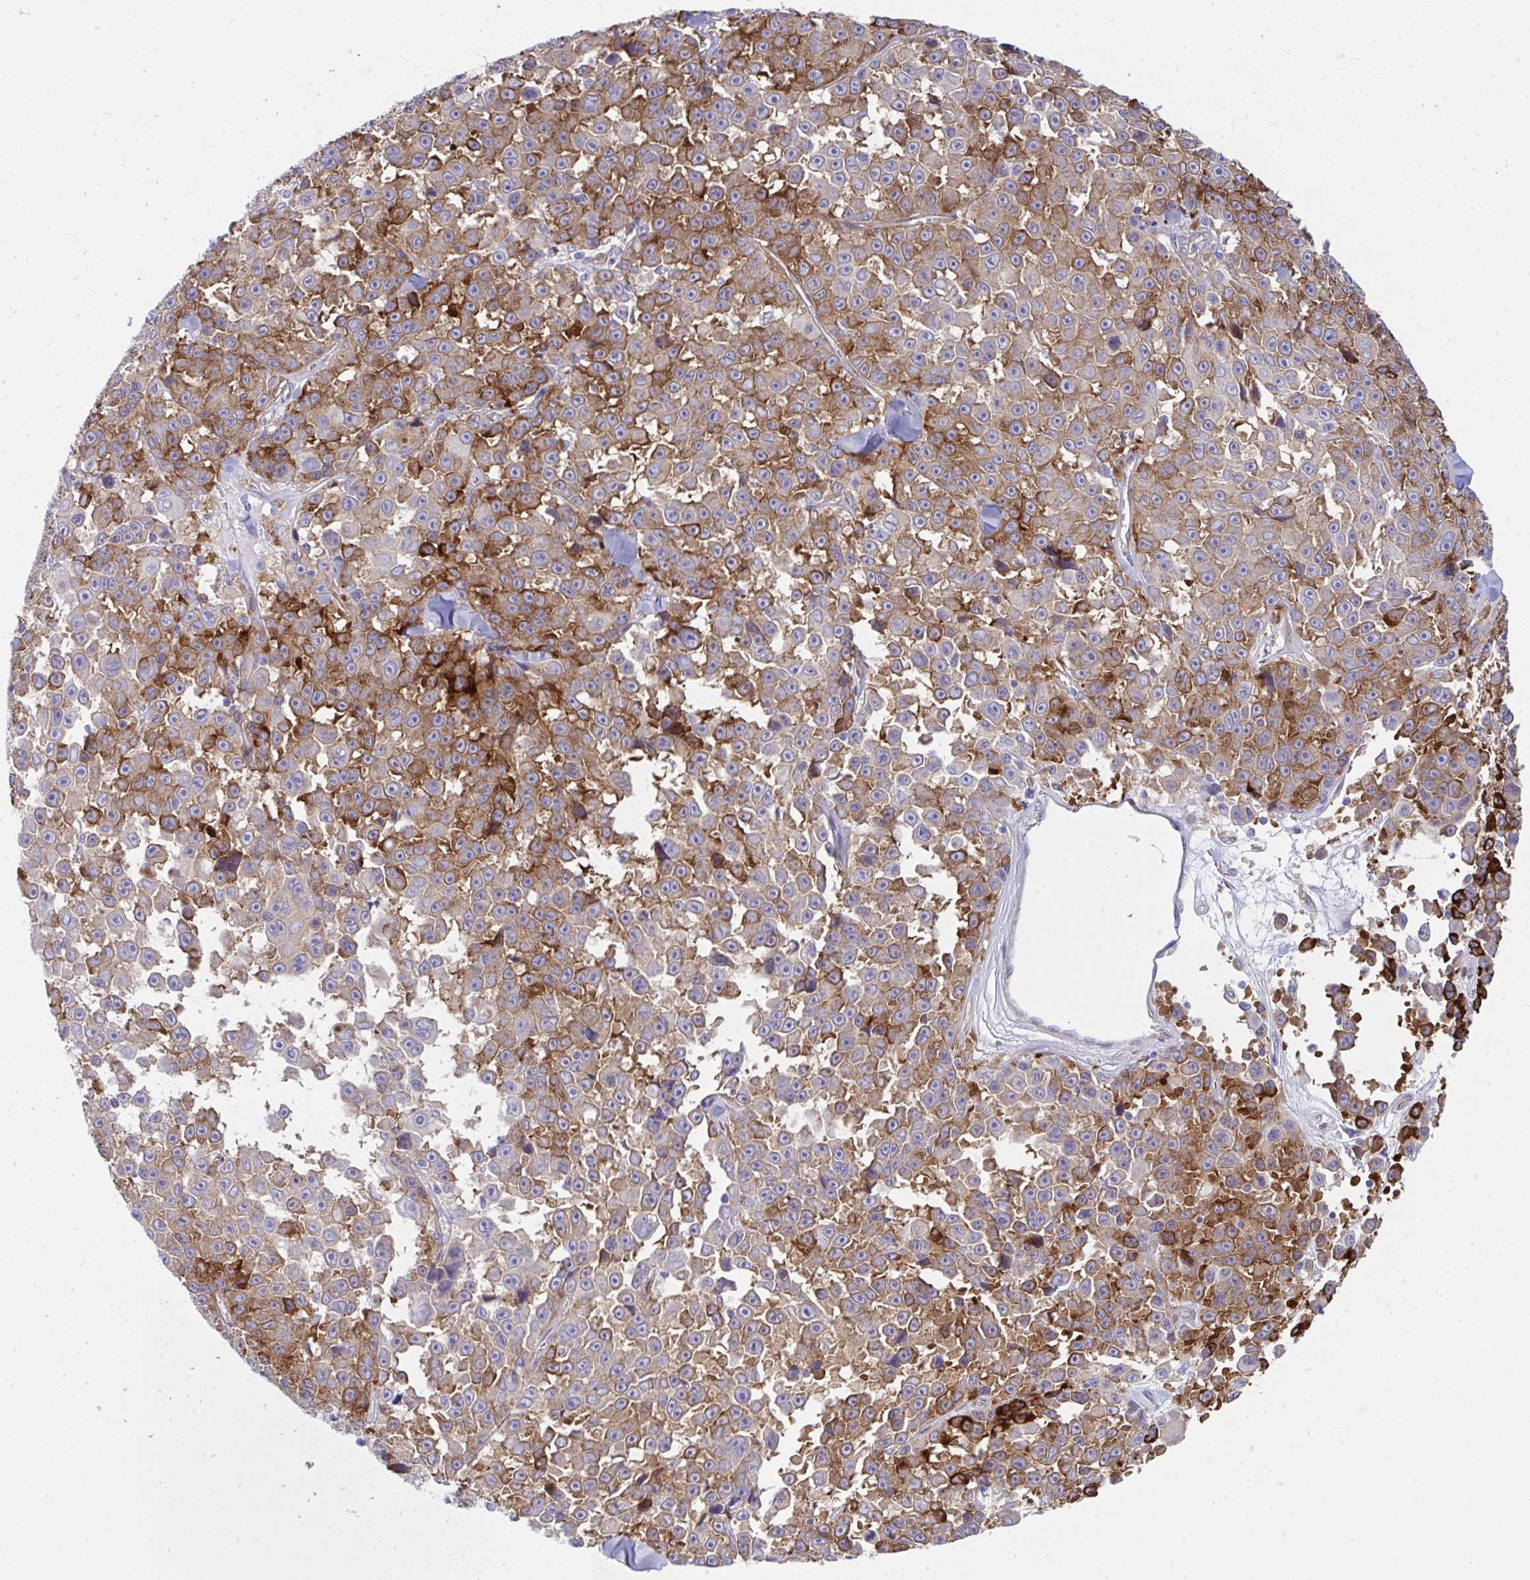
{"staining": {"intensity": "moderate", "quantity": "25%-75%", "location": "cytoplasmic/membranous"}, "tissue": "melanoma", "cell_type": "Tumor cells", "image_type": "cancer", "snomed": [{"axis": "morphology", "description": "Malignant melanoma, NOS"}, {"axis": "topography", "description": "Skin"}], "caption": "Protein staining by immunohistochemistry reveals moderate cytoplasmic/membranous staining in about 25%-75% of tumor cells in malignant melanoma. (IHC, brightfield microscopy, high magnification).", "gene": "GAB1", "patient": {"sex": "female", "age": 66}}